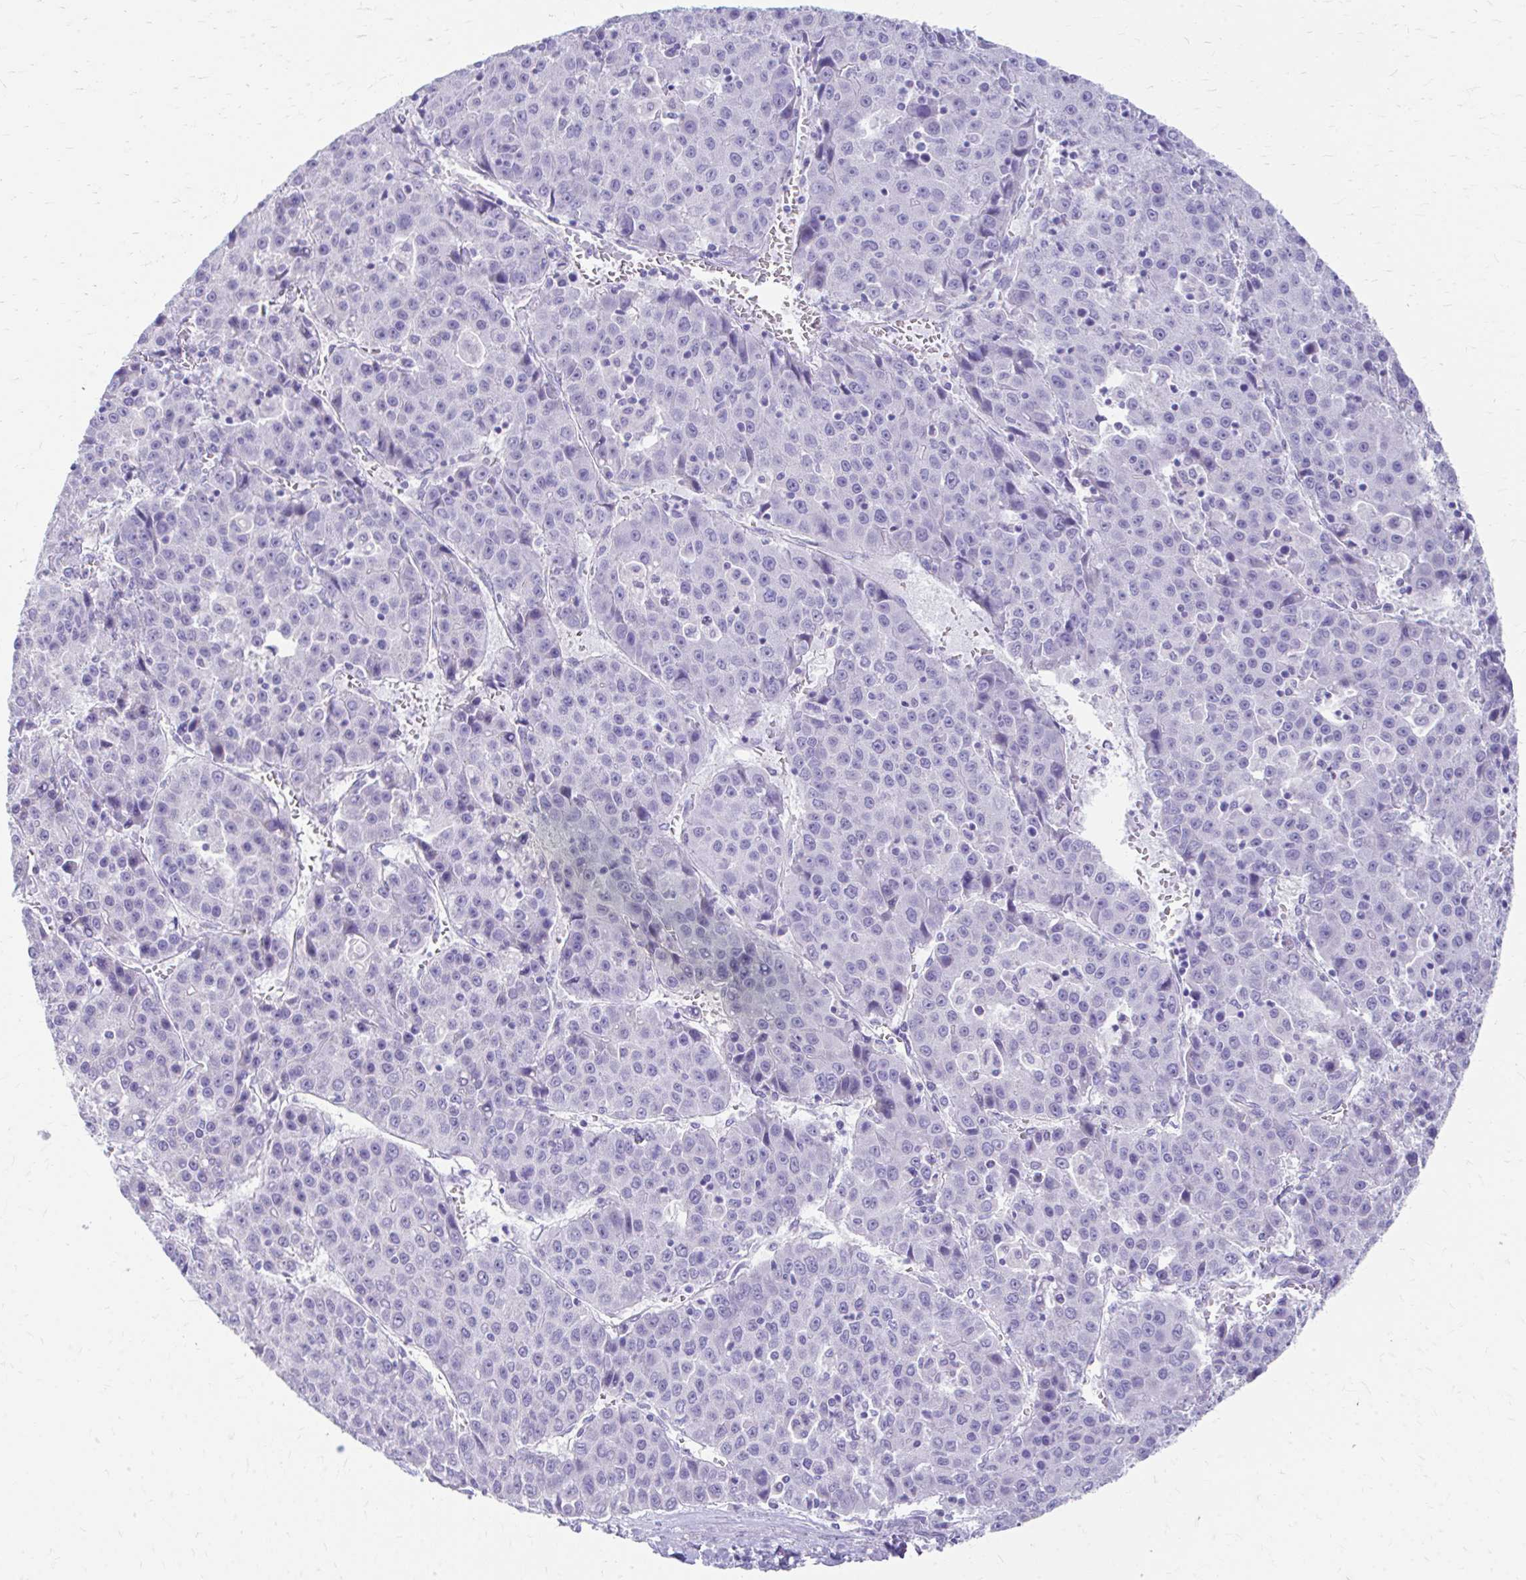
{"staining": {"intensity": "negative", "quantity": "none", "location": "none"}, "tissue": "liver cancer", "cell_type": "Tumor cells", "image_type": "cancer", "snomed": [{"axis": "morphology", "description": "Carcinoma, Hepatocellular, NOS"}, {"axis": "topography", "description": "Liver"}], "caption": "Immunohistochemistry of liver cancer shows no positivity in tumor cells. (IHC, brightfield microscopy, high magnification).", "gene": "KRIT1", "patient": {"sex": "female", "age": 53}}